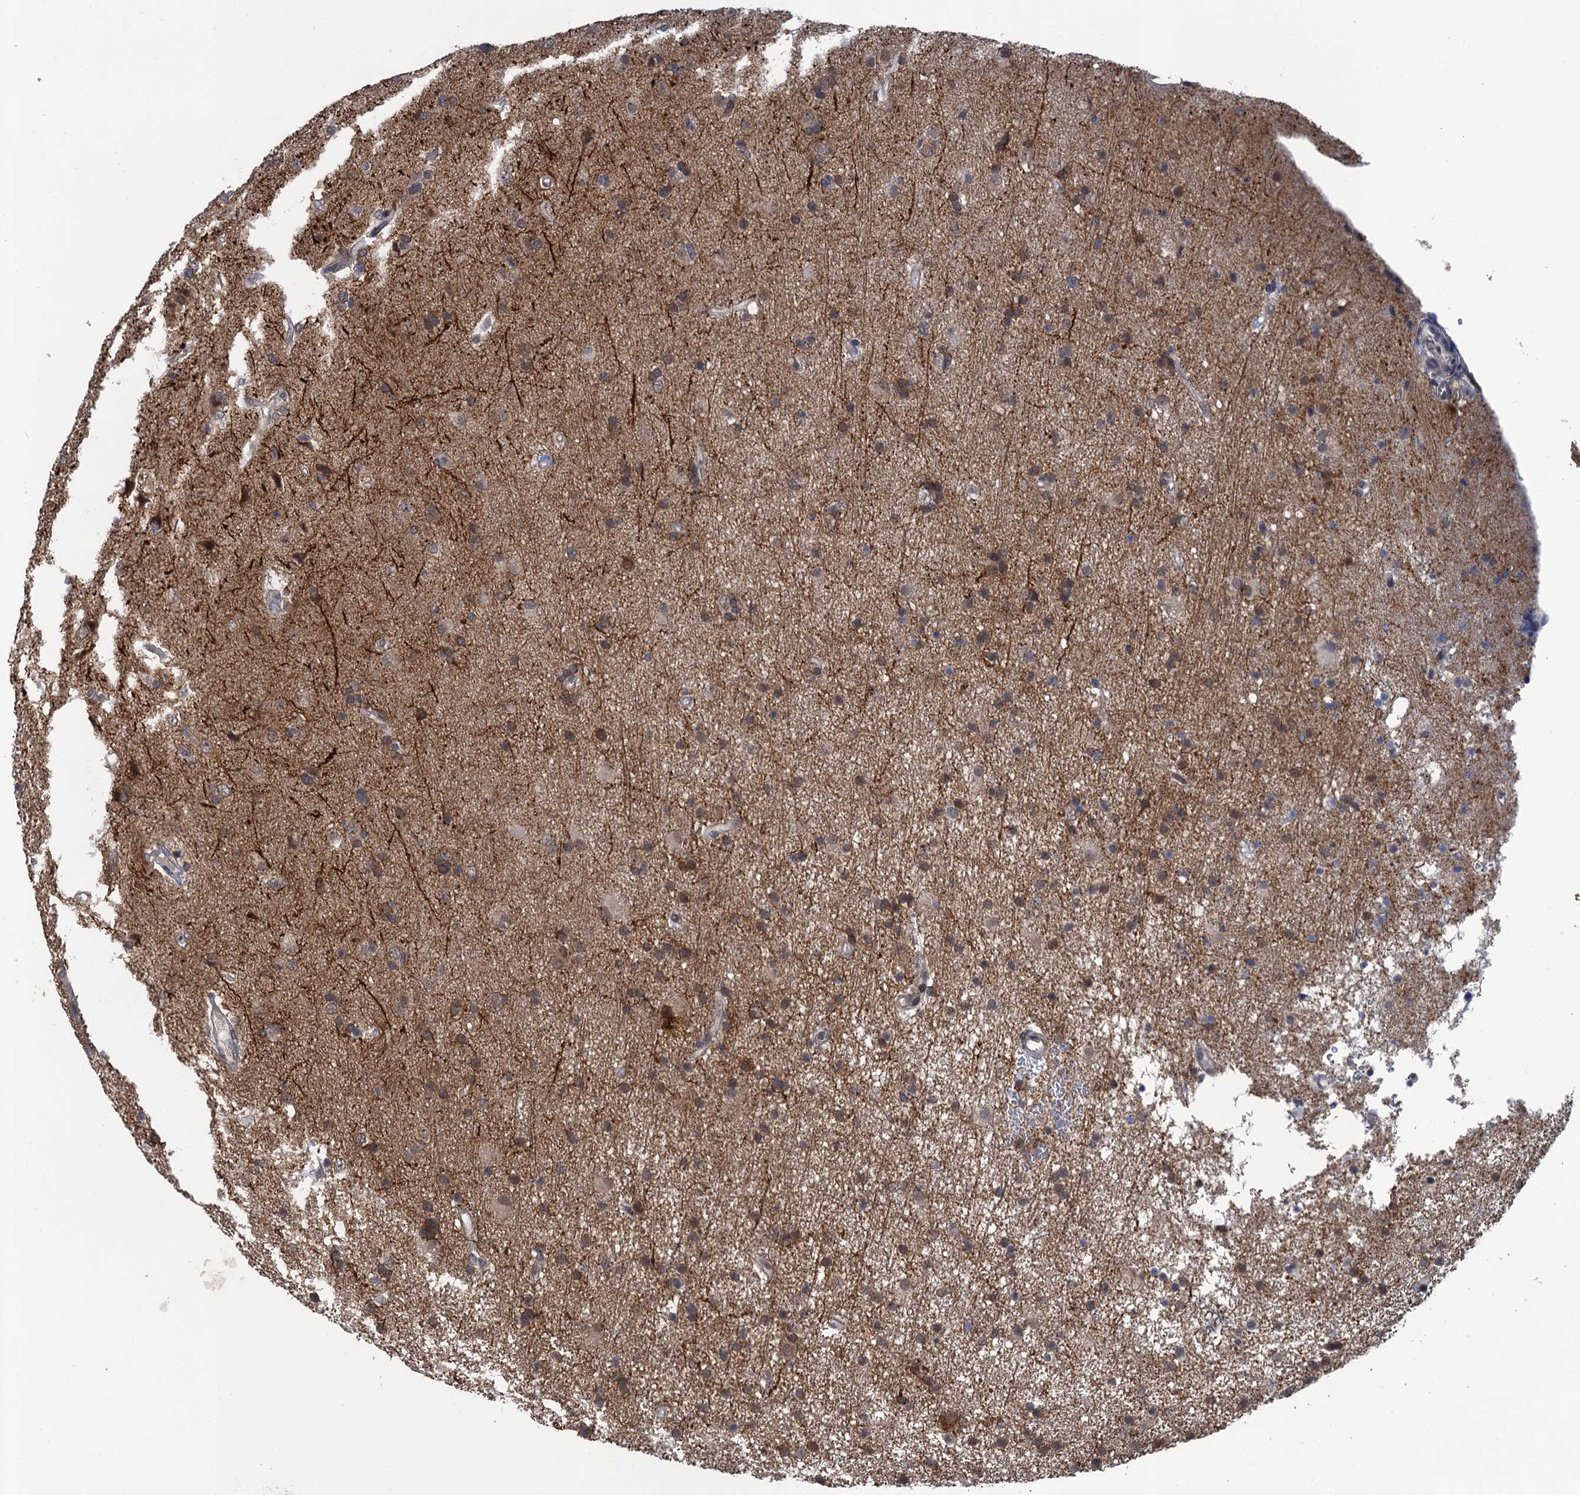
{"staining": {"intensity": "weak", "quantity": ">75%", "location": "cytoplasmic/membranous"}, "tissue": "glioma", "cell_type": "Tumor cells", "image_type": "cancer", "snomed": [{"axis": "morphology", "description": "Glioma, malignant, High grade"}, {"axis": "topography", "description": "Brain"}], "caption": "Malignant glioma (high-grade) tissue displays weak cytoplasmic/membranous staining in about >75% of tumor cells Immunohistochemistry stains the protein of interest in brown and the nuclei are stained blue.", "gene": "MRFAP1", "patient": {"sex": "male", "age": 77}}